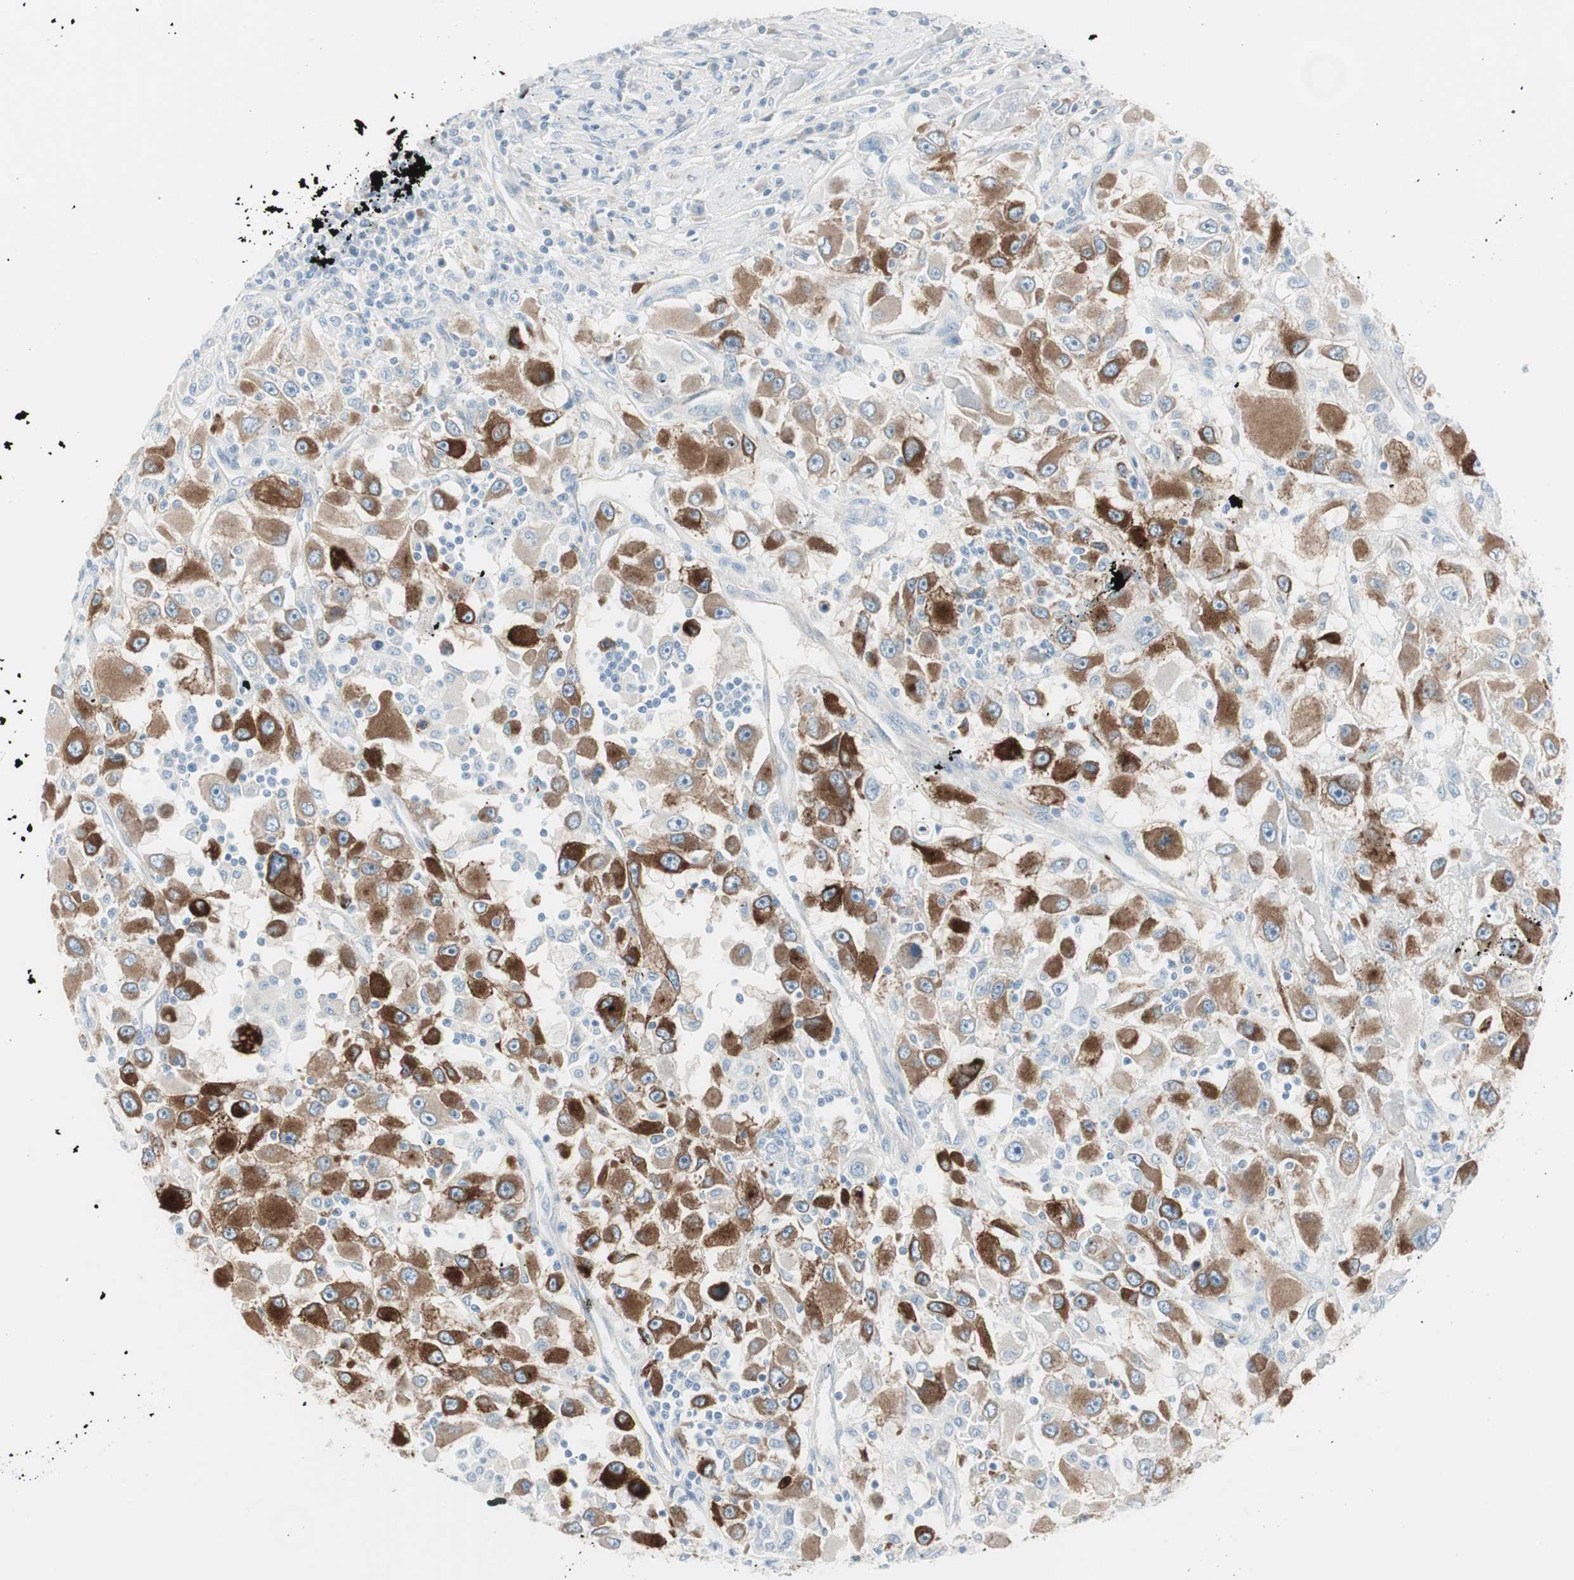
{"staining": {"intensity": "strong", "quantity": ">75%", "location": "cytoplasmic/membranous"}, "tissue": "renal cancer", "cell_type": "Tumor cells", "image_type": "cancer", "snomed": [{"axis": "morphology", "description": "Adenocarcinoma, NOS"}, {"axis": "topography", "description": "Kidney"}], "caption": "The photomicrograph displays a brown stain indicating the presence of a protein in the cytoplasmic/membranous of tumor cells in adenocarcinoma (renal).", "gene": "CDHR5", "patient": {"sex": "female", "age": 52}}